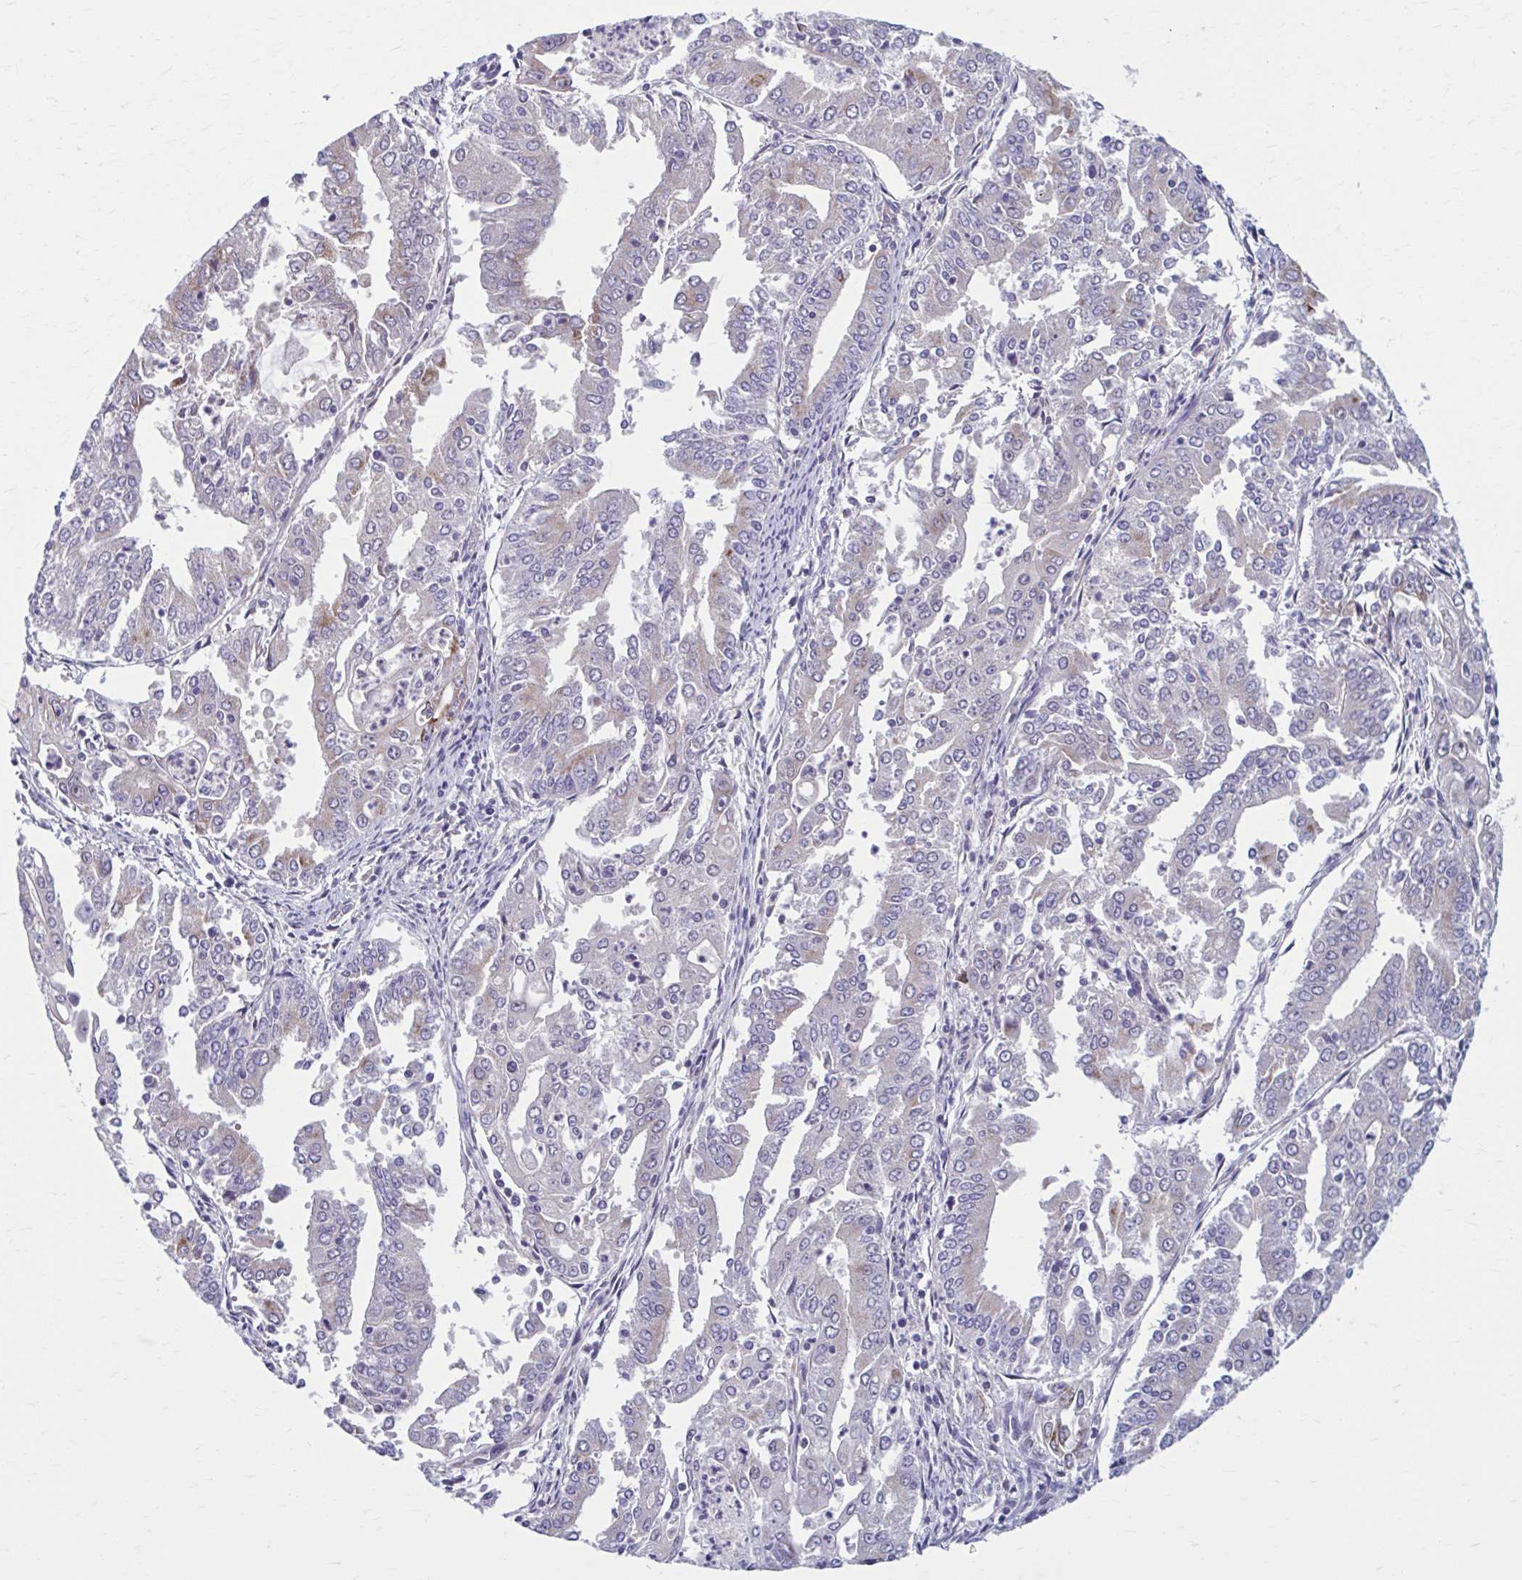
{"staining": {"intensity": "weak", "quantity": "<25%", "location": "cytoplasmic/membranous"}, "tissue": "cervical cancer", "cell_type": "Tumor cells", "image_type": "cancer", "snomed": [{"axis": "morphology", "description": "Adenocarcinoma, NOS"}, {"axis": "topography", "description": "Cervix"}], "caption": "Immunohistochemistry (IHC) of cervical cancer (adenocarcinoma) reveals no positivity in tumor cells.", "gene": "CHST3", "patient": {"sex": "female", "age": 56}}